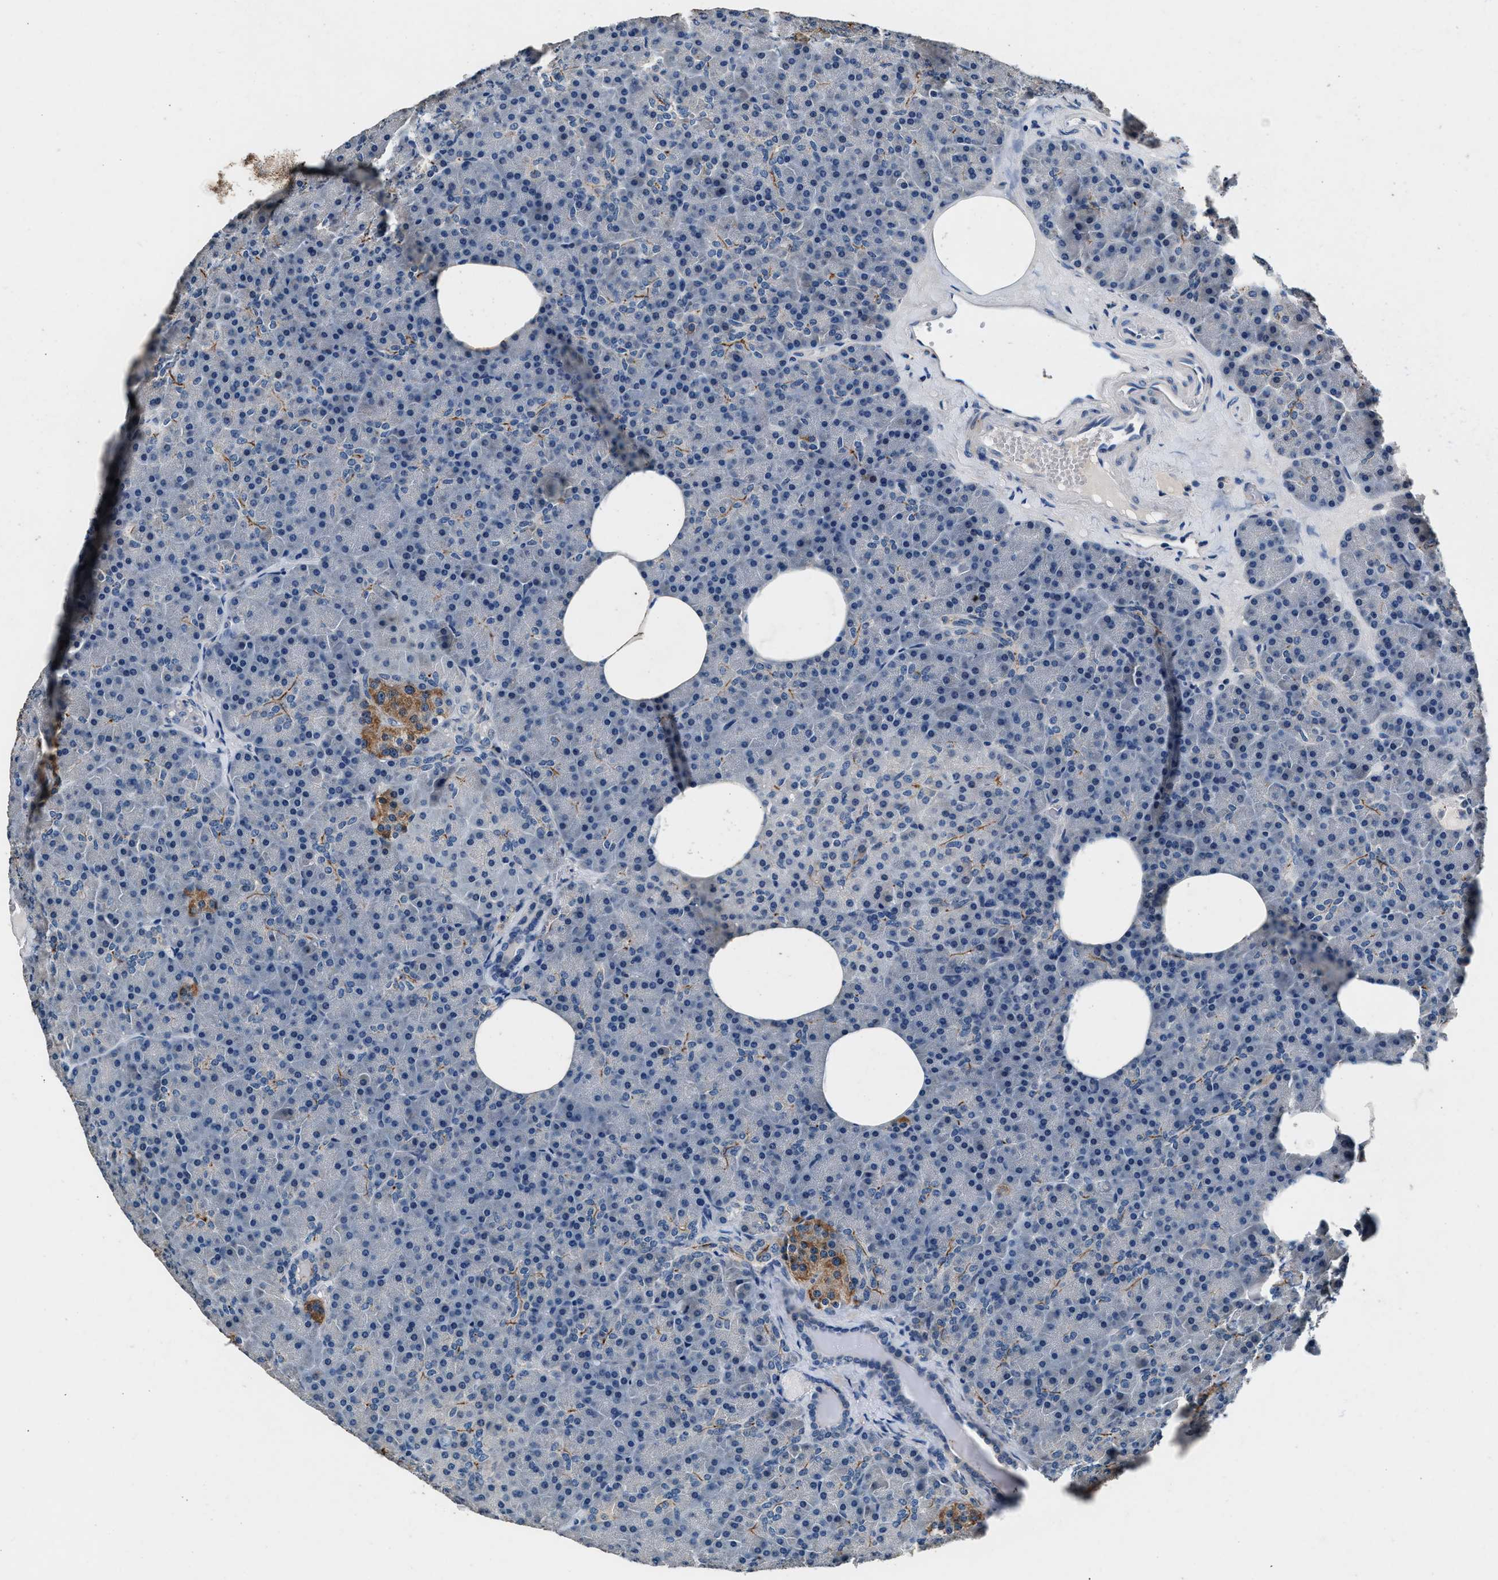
{"staining": {"intensity": "negative", "quantity": "none", "location": "none"}, "tissue": "pancreas", "cell_type": "Exocrine glandular cells", "image_type": "normal", "snomed": [{"axis": "morphology", "description": "Normal tissue, NOS"}, {"axis": "morphology", "description": "Carcinoid, malignant, NOS"}, {"axis": "topography", "description": "Pancreas"}], "caption": "Human pancreas stained for a protein using immunohistochemistry (IHC) reveals no expression in exocrine glandular cells.", "gene": "DENND6B", "patient": {"sex": "female", "age": 35}}